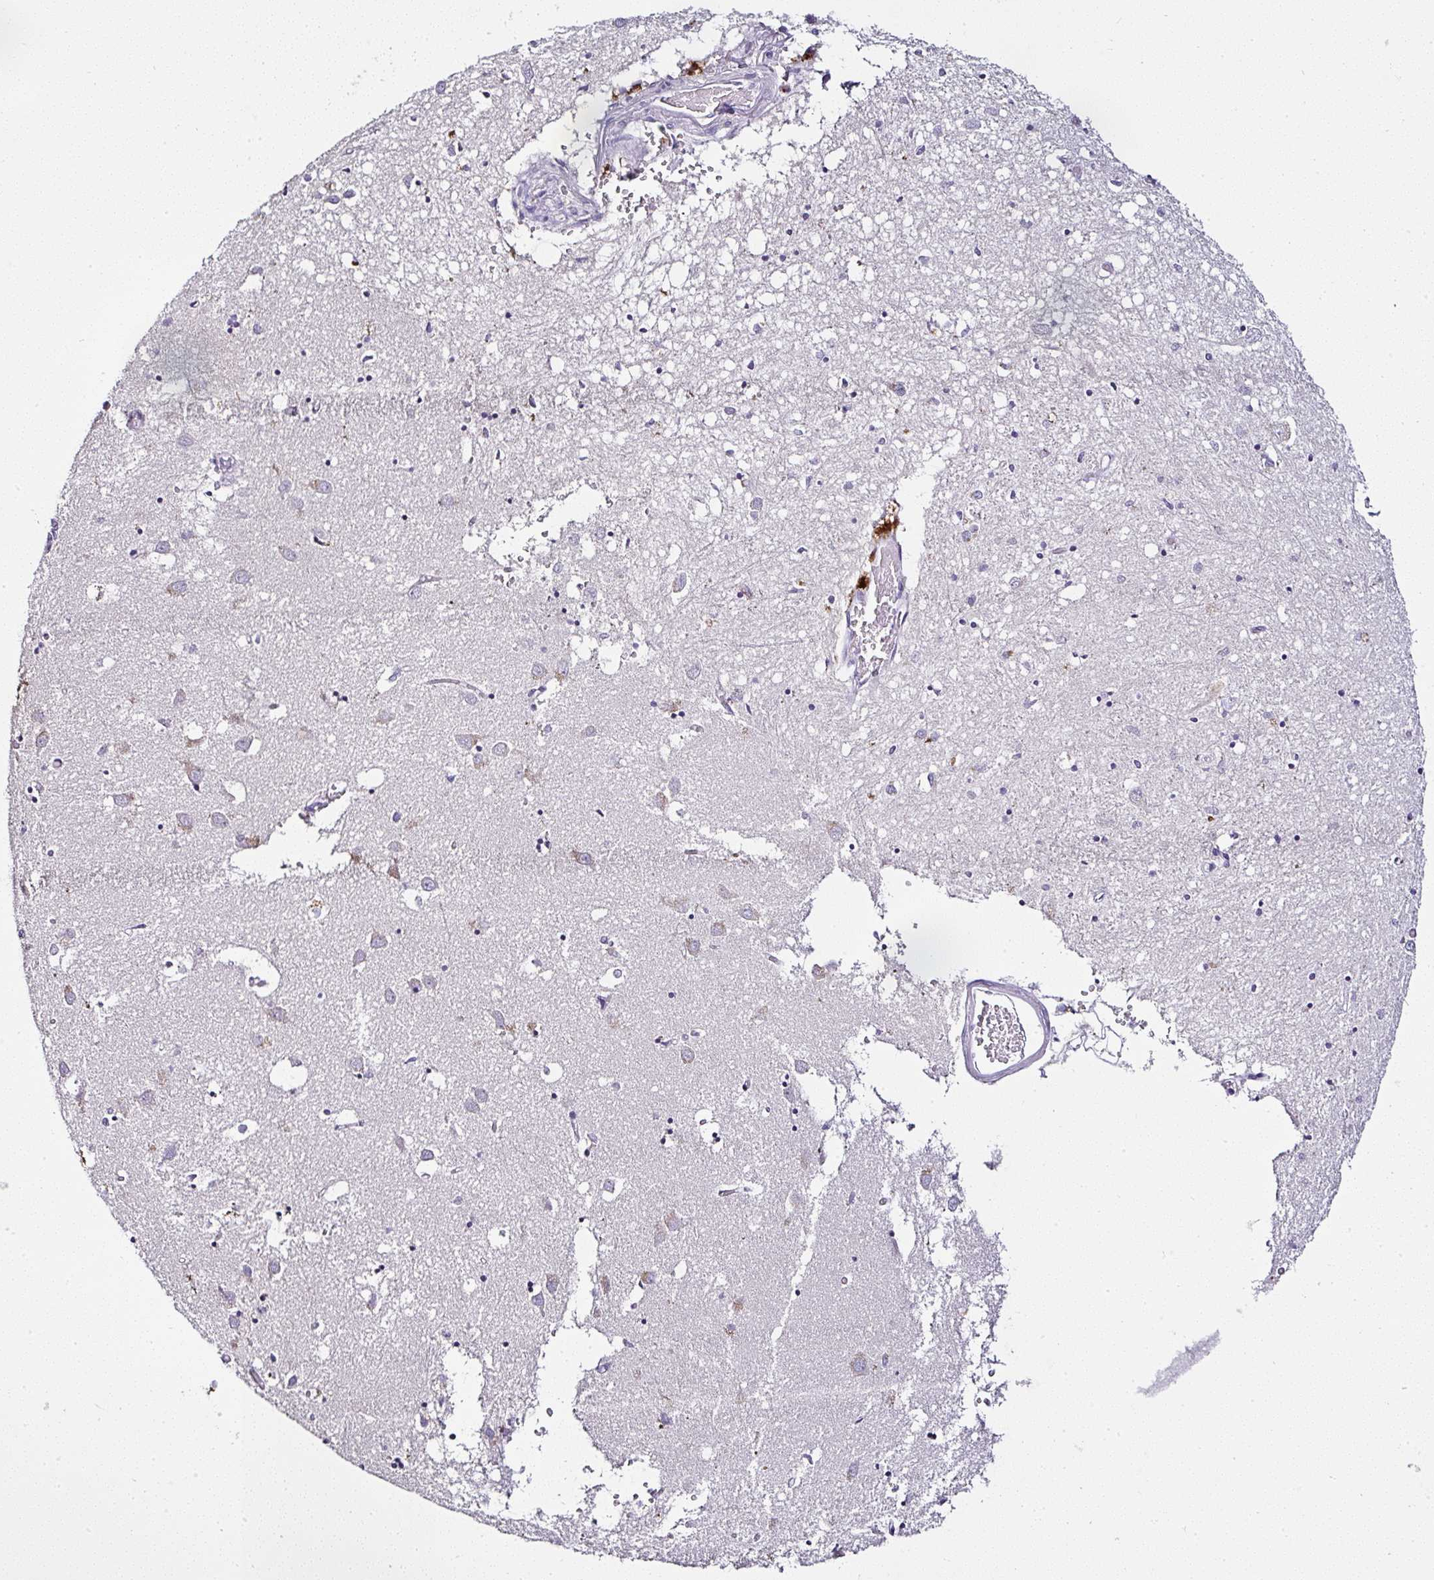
{"staining": {"intensity": "negative", "quantity": "none", "location": "none"}, "tissue": "caudate", "cell_type": "Glial cells", "image_type": "normal", "snomed": [{"axis": "morphology", "description": "Normal tissue, NOS"}, {"axis": "topography", "description": "Lateral ventricle wall"}], "caption": "High power microscopy histopathology image of an IHC image of normal caudate, revealing no significant positivity in glial cells. (DAB immunohistochemistry (IHC) visualized using brightfield microscopy, high magnification).", "gene": "SERPINB3", "patient": {"sex": "male", "age": 70}}